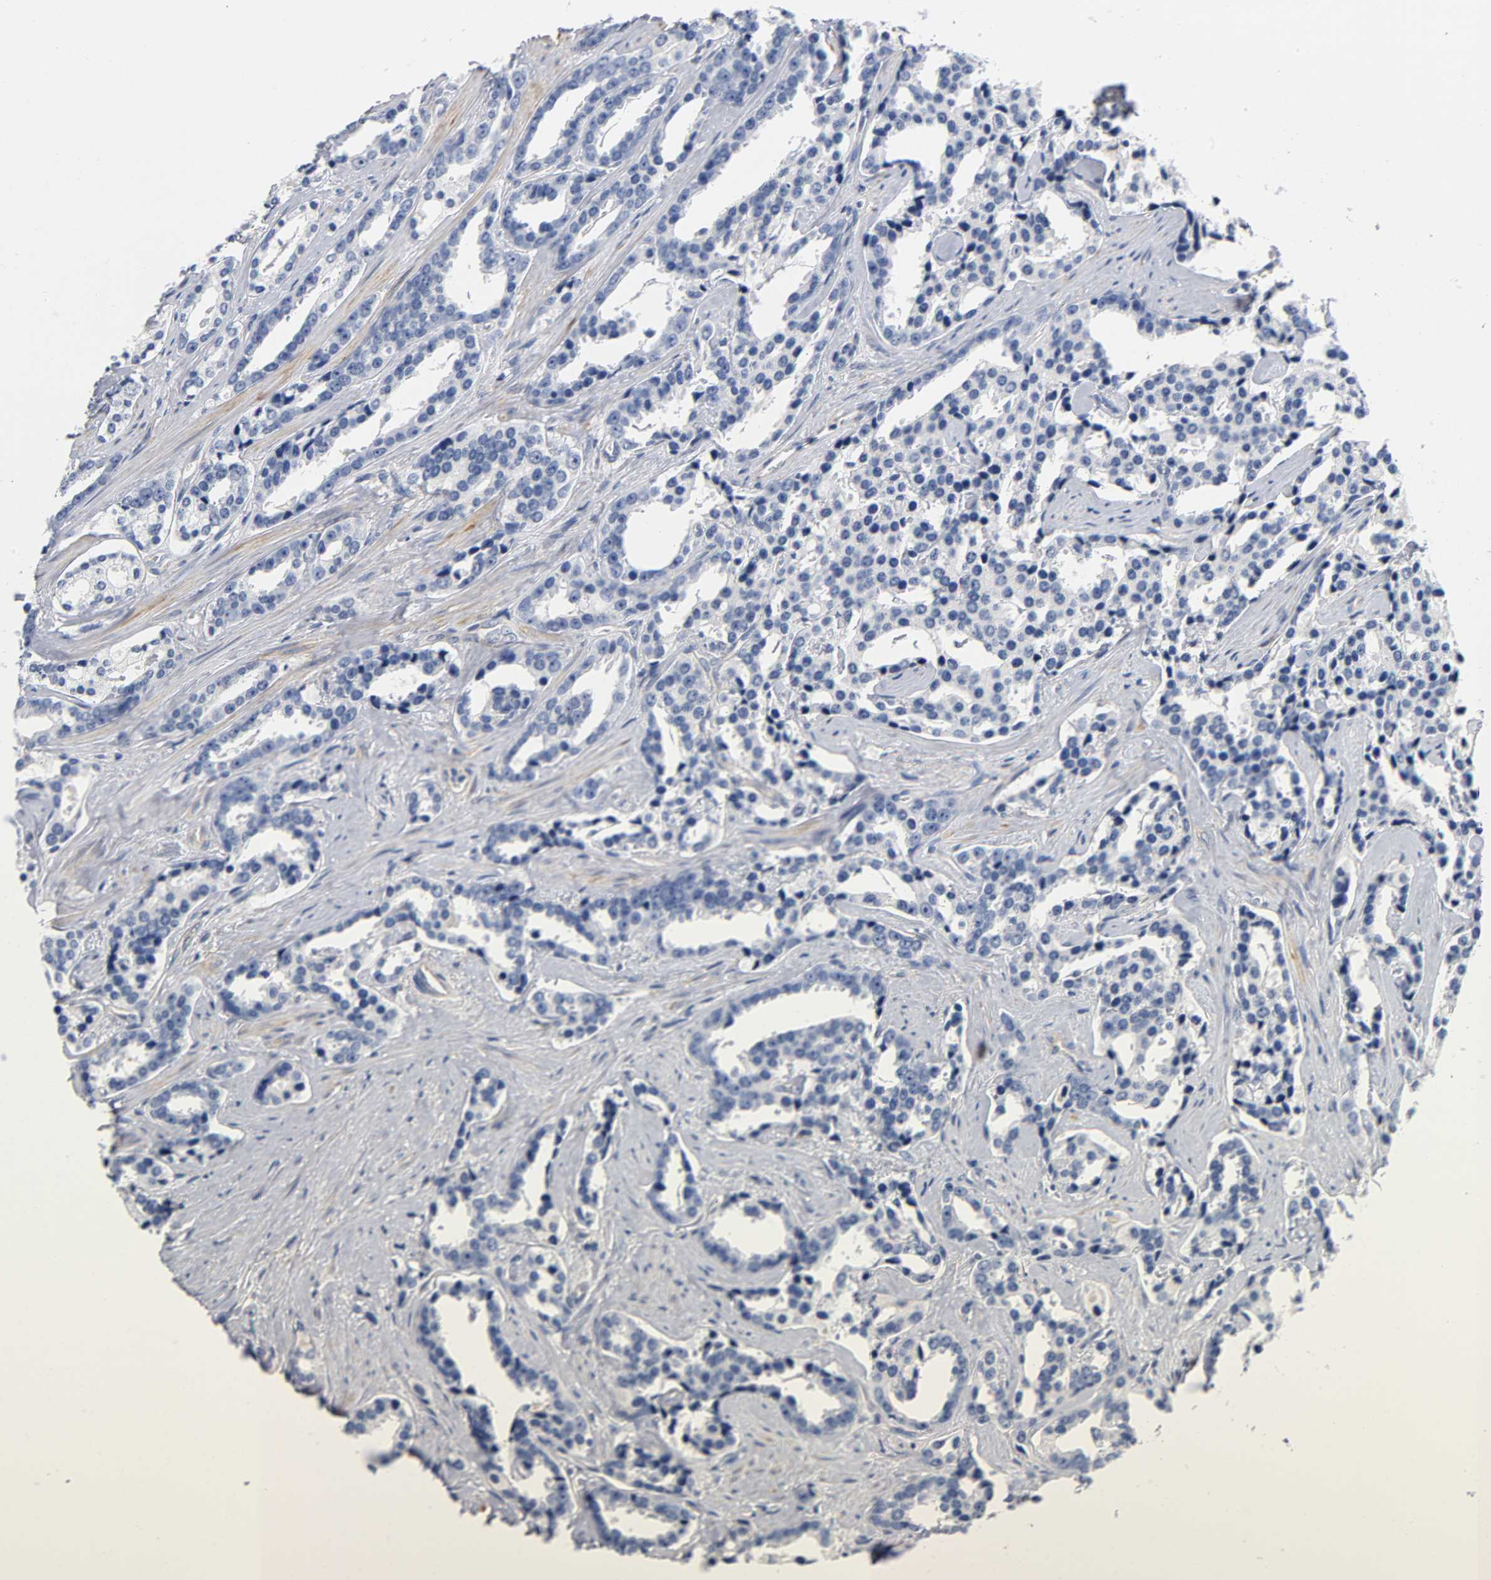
{"staining": {"intensity": "weak", "quantity": "<25%", "location": "cytoplasmic/membranous"}, "tissue": "prostate cancer", "cell_type": "Tumor cells", "image_type": "cancer", "snomed": [{"axis": "morphology", "description": "Adenocarcinoma, High grade"}, {"axis": "topography", "description": "Prostate"}], "caption": "This is an IHC photomicrograph of human high-grade adenocarcinoma (prostate). There is no staining in tumor cells.", "gene": "TNC", "patient": {"sex": "male", "age": 67}}